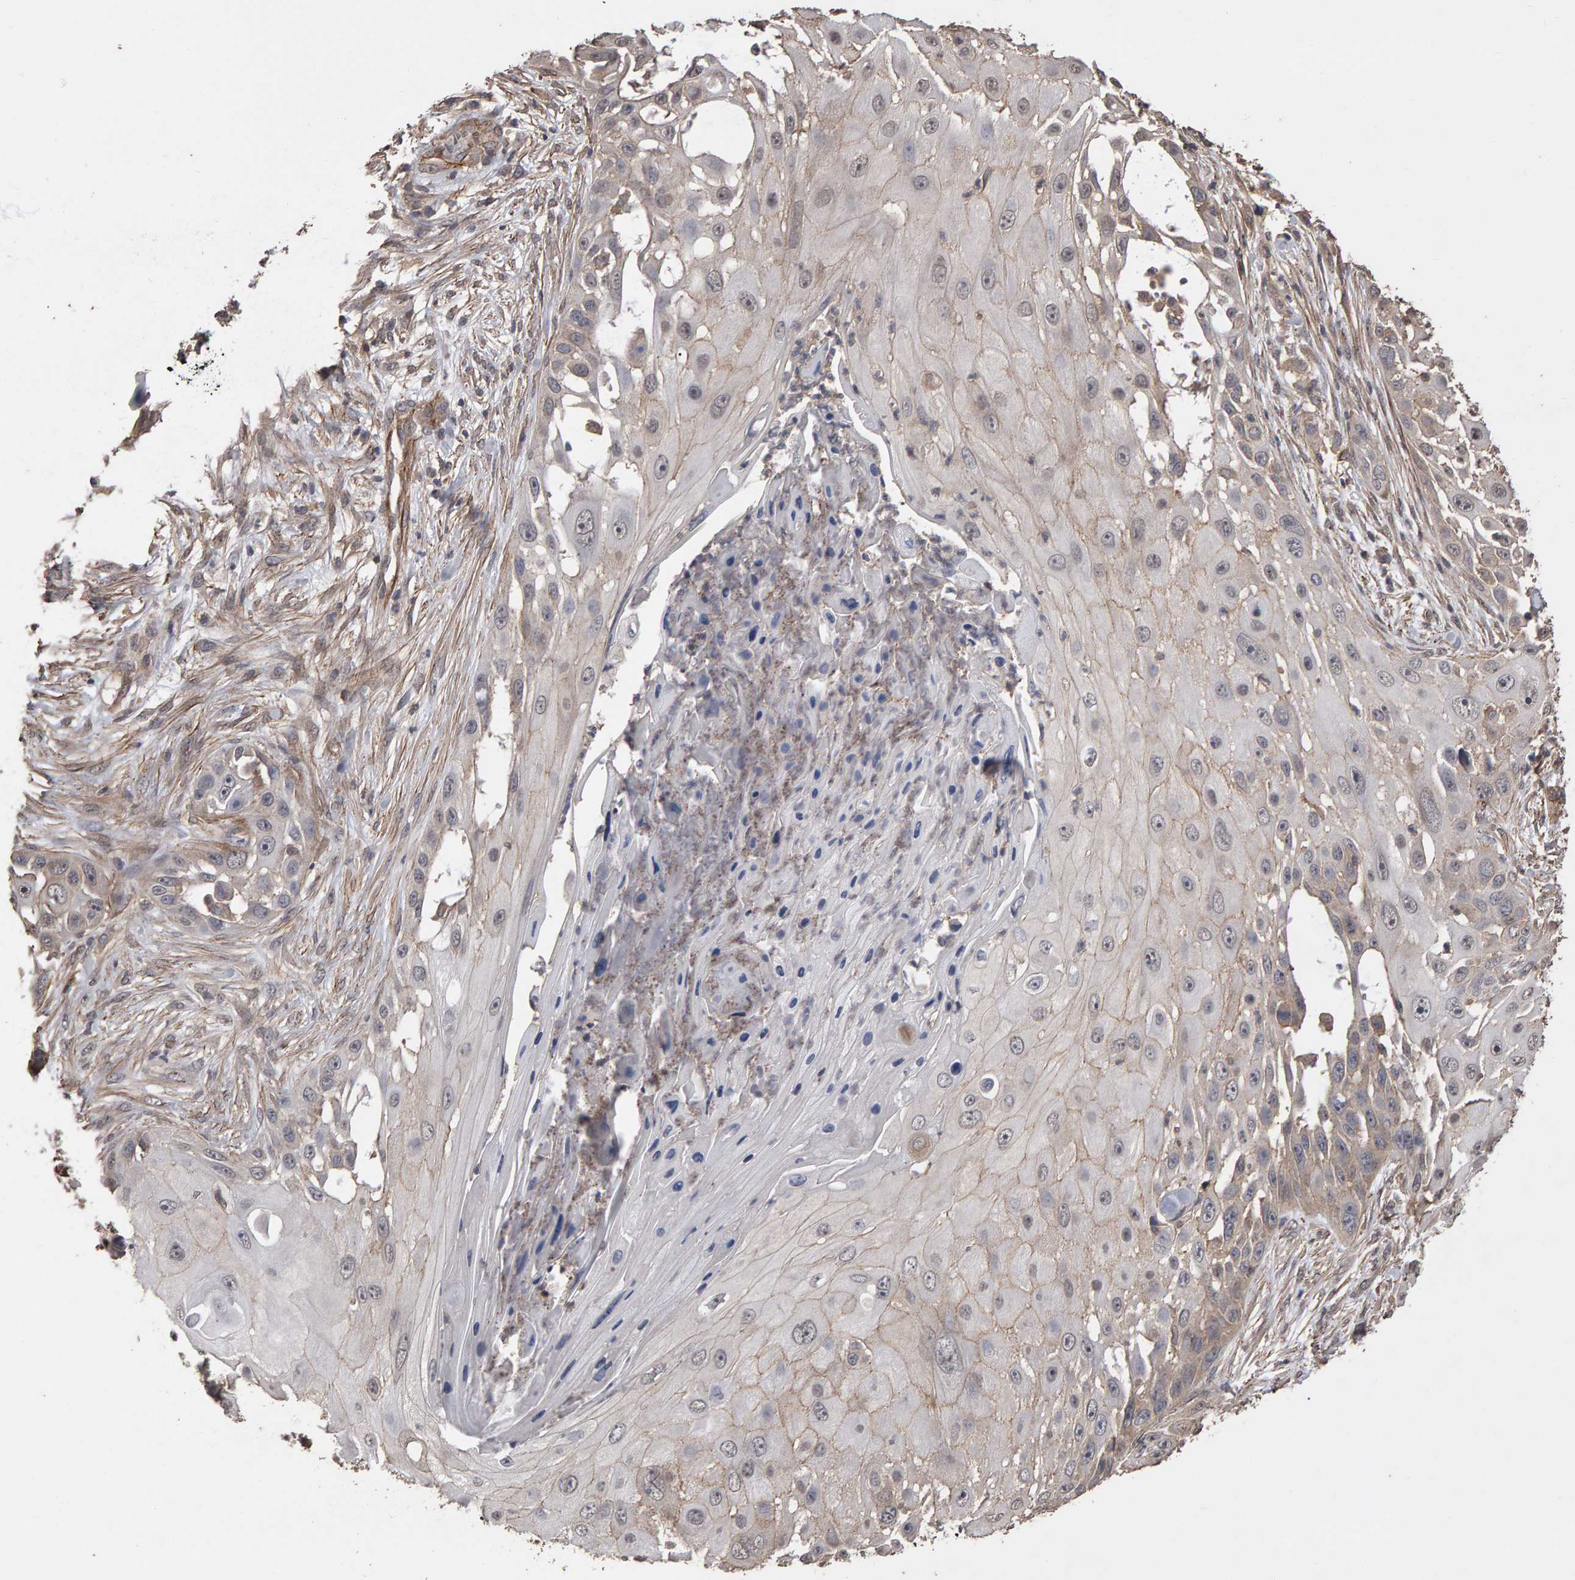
{"staining": {"intensity": "weak", "quantity": "<25%", "location": "cytoplasmic/membranous"}, "tissue": "skin cancer", "cell_type": "Tumor cells", "image_type": "cancer", "snomed": [{"axis": "morphology", "description": "Squamous cell carcinoma, NOS"}, {"axis": "topography", "description": "Skin"}], "caption": "Immunohistochemistry (IHC) histopathology image of skin cancer (squamous cell carcinoma) stained for a protein (brown), which reveals no expression in tumor cells.", "gene": "SCRIB", "patient": {"sex": "female", "age": 44}}